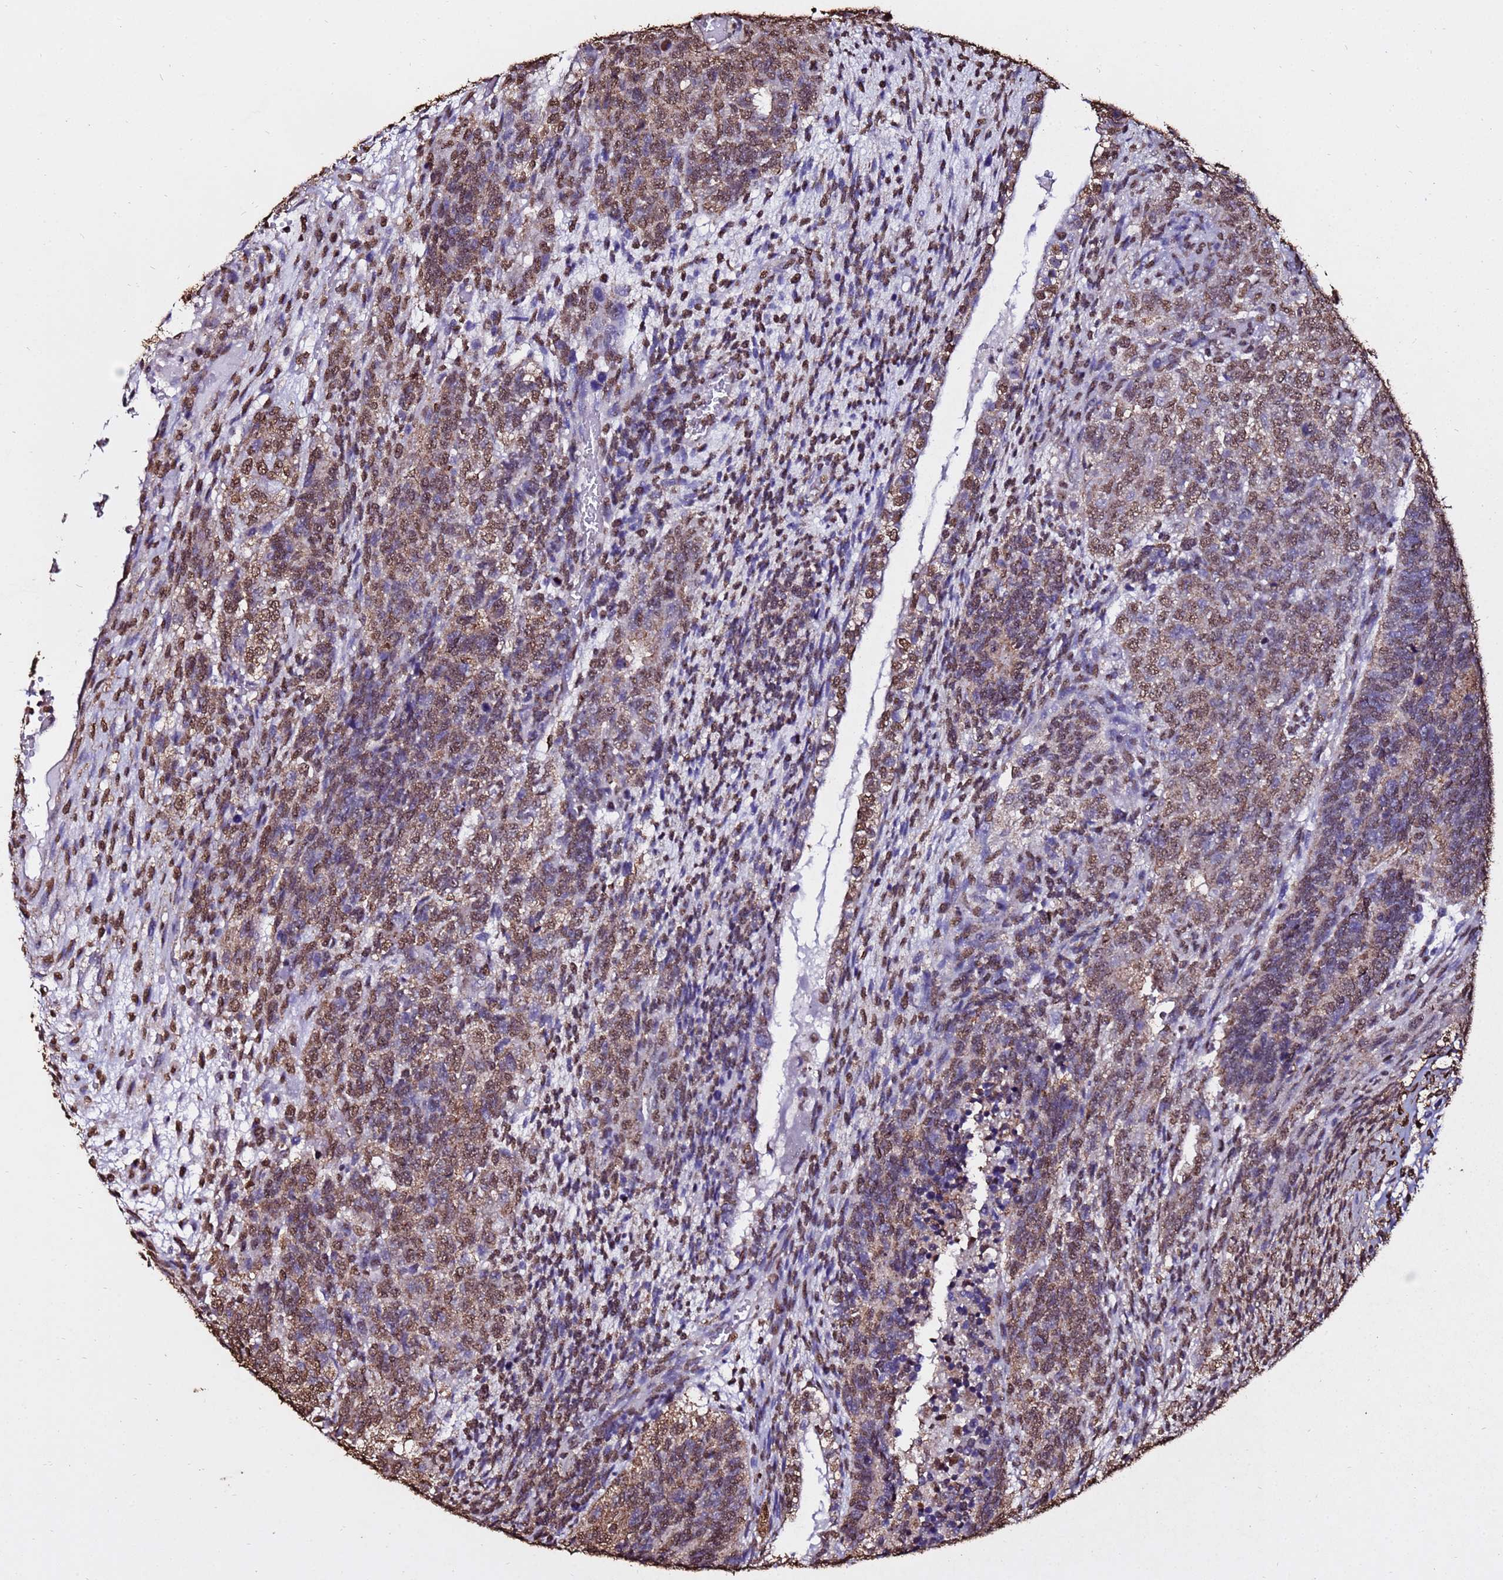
{"staining": {"intensity": "moderate", "quantity": ">75%", "location": "cytoplasmic/membranous,nuclear"}, "tissue": "testis cancer", "cell_type": "Tumor cells", "image_type": "cancer", "snomed": [{"axis": "morphology", "description": "Carcinoma, Embryonal, NOS"}, {"axis": "topography", "description": "Testis"}], "caption": "Human testis cancer (embryonal carcinoma) stained with a protein marker exhibits moderate staining in tumor cells.", "gene": "TRIP6", "patient": {"sex": "male", "age": 23}}